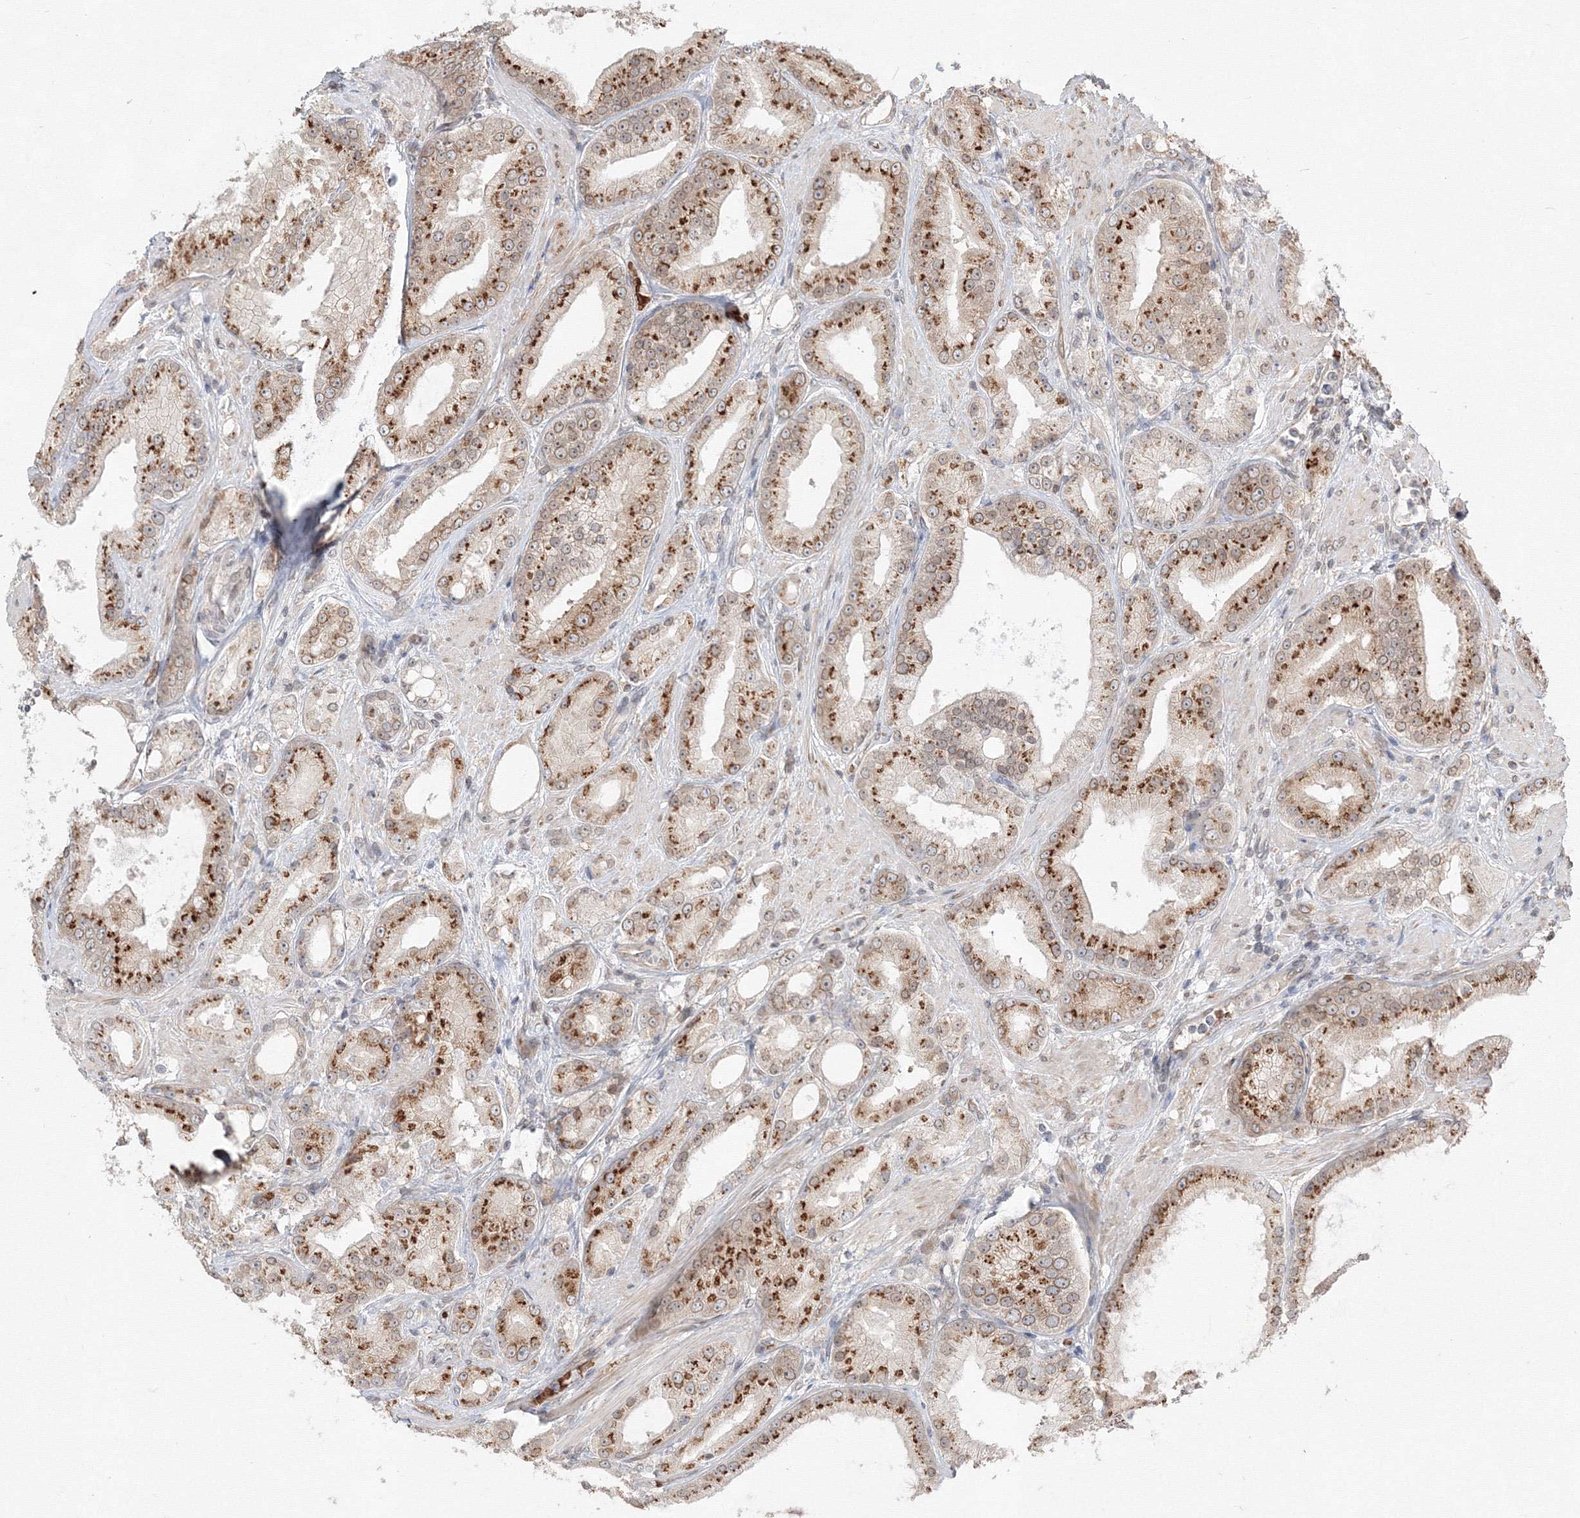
{"staining": {"intensity": "moderate", "quantity": ">75%", "location": "cytoplasmic/membranous"}, "tissue": "prostate cancer", "cell_type": "Tumor cells", "image_type": "cancer", "snomed": [{"axis": "morphology", "description": "Adenocarcinoma, Low grade"}, {"axis": "topography", "description": "Prostate"}], "caption": "Immunohistochemistry (IHC) photomicrograph of prostate cancer stained for a protein (brown), which shows medium levels of moderate cytoplasmic/membranous positivity in approximately >75% of tumor cells.", "gene": "DNAJB2", "patient": {"sex": "male", "age": 67}}